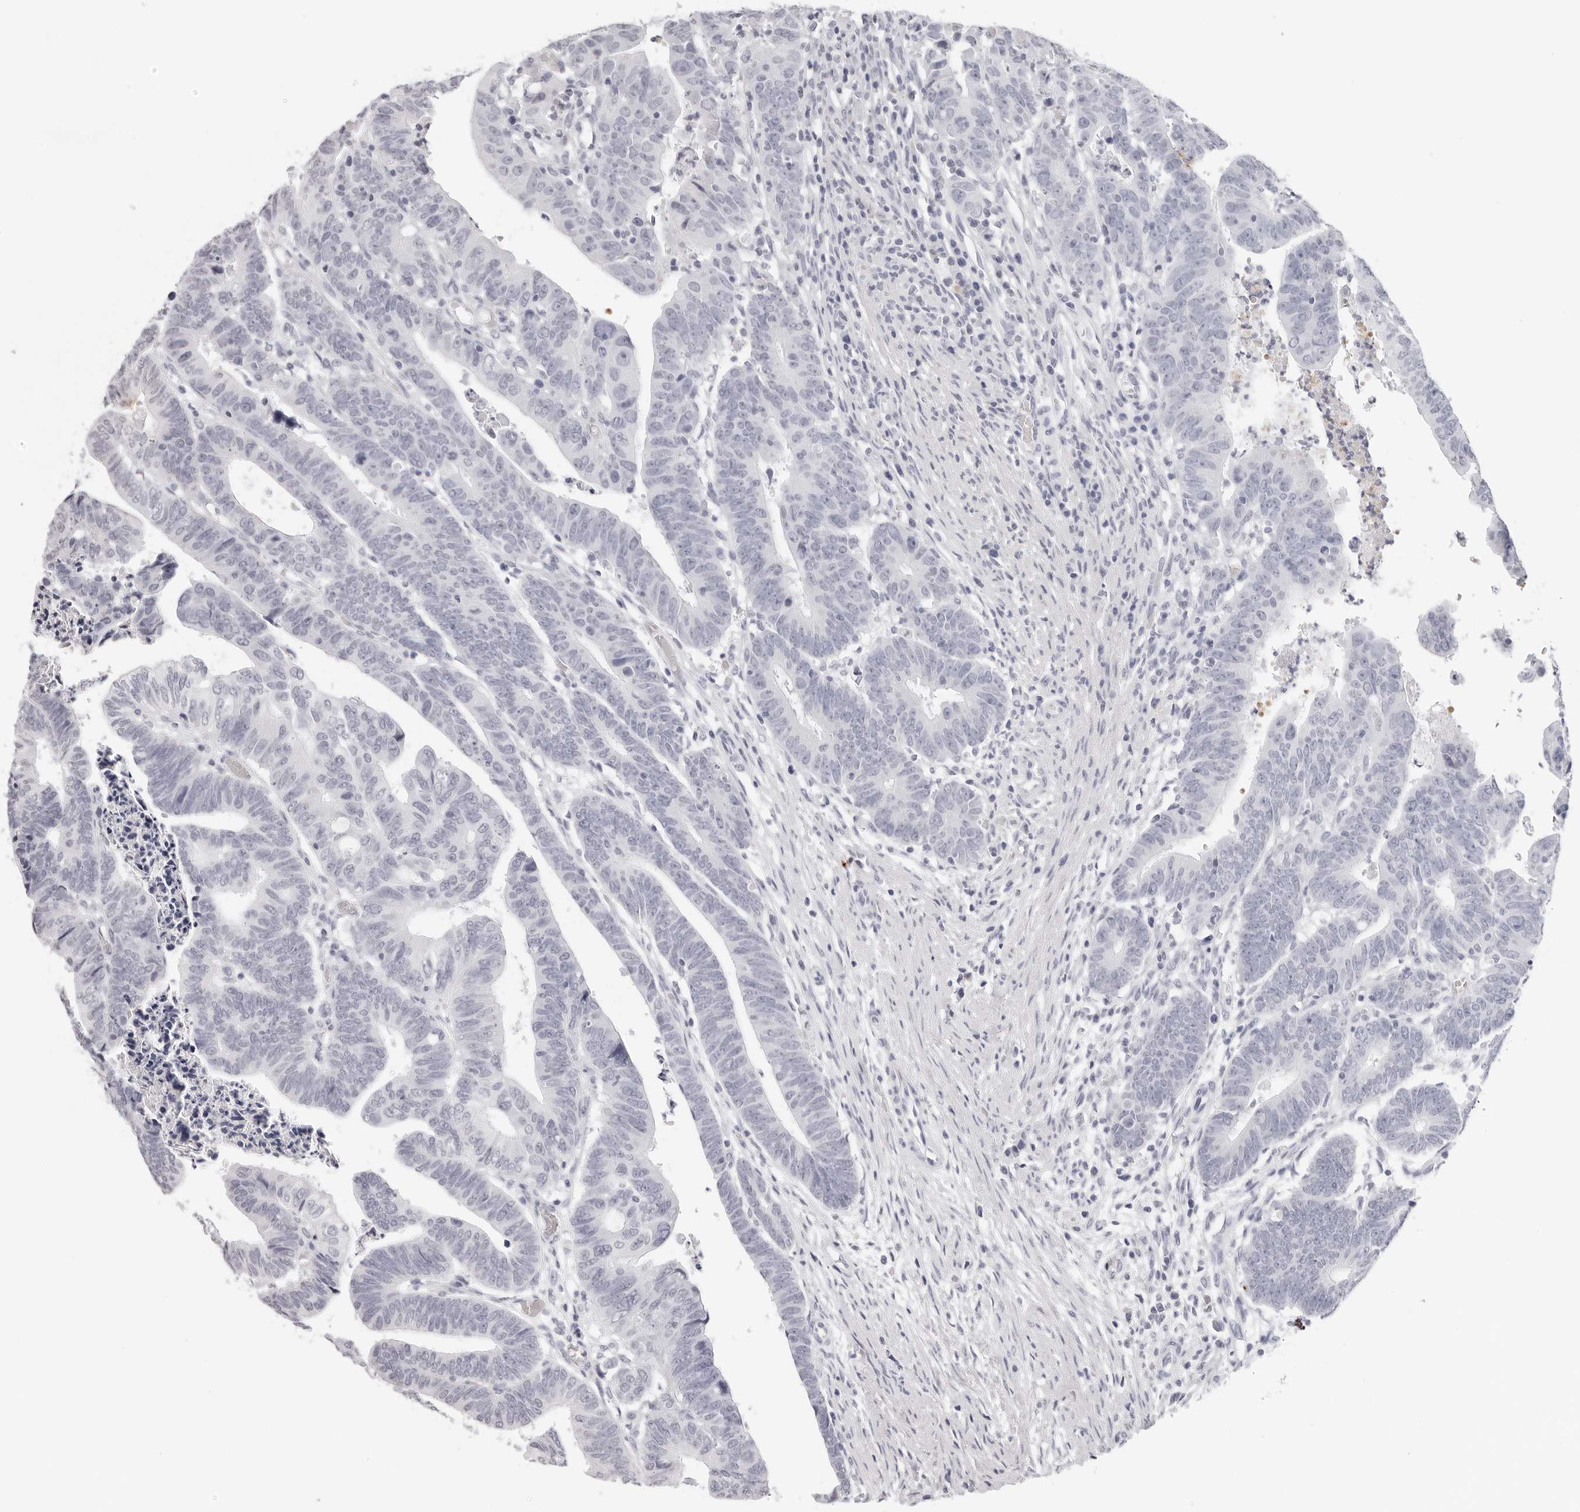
{"staining": {"intensity": "negative", "quantity": "none", "location": "none"}, "tissue": "colorectal cancer", "cell_type": "Tumor cells", "image_type": "cancer", "snomed": [{"axis": "morphology", "description": "Adenocarcinoma, NOS"}, {"axis": "topography", "description": "Rectum"}], "caption": "Photomicrograph shows no significant protein expression in tumor cells of adenocarcinoma (colorectal). (DAB (3,3'-diaminobenzidine) IHC with hematoxylin counter stain).", "gene": "CST5", "patient": {"sex": "female", "age": 65}}